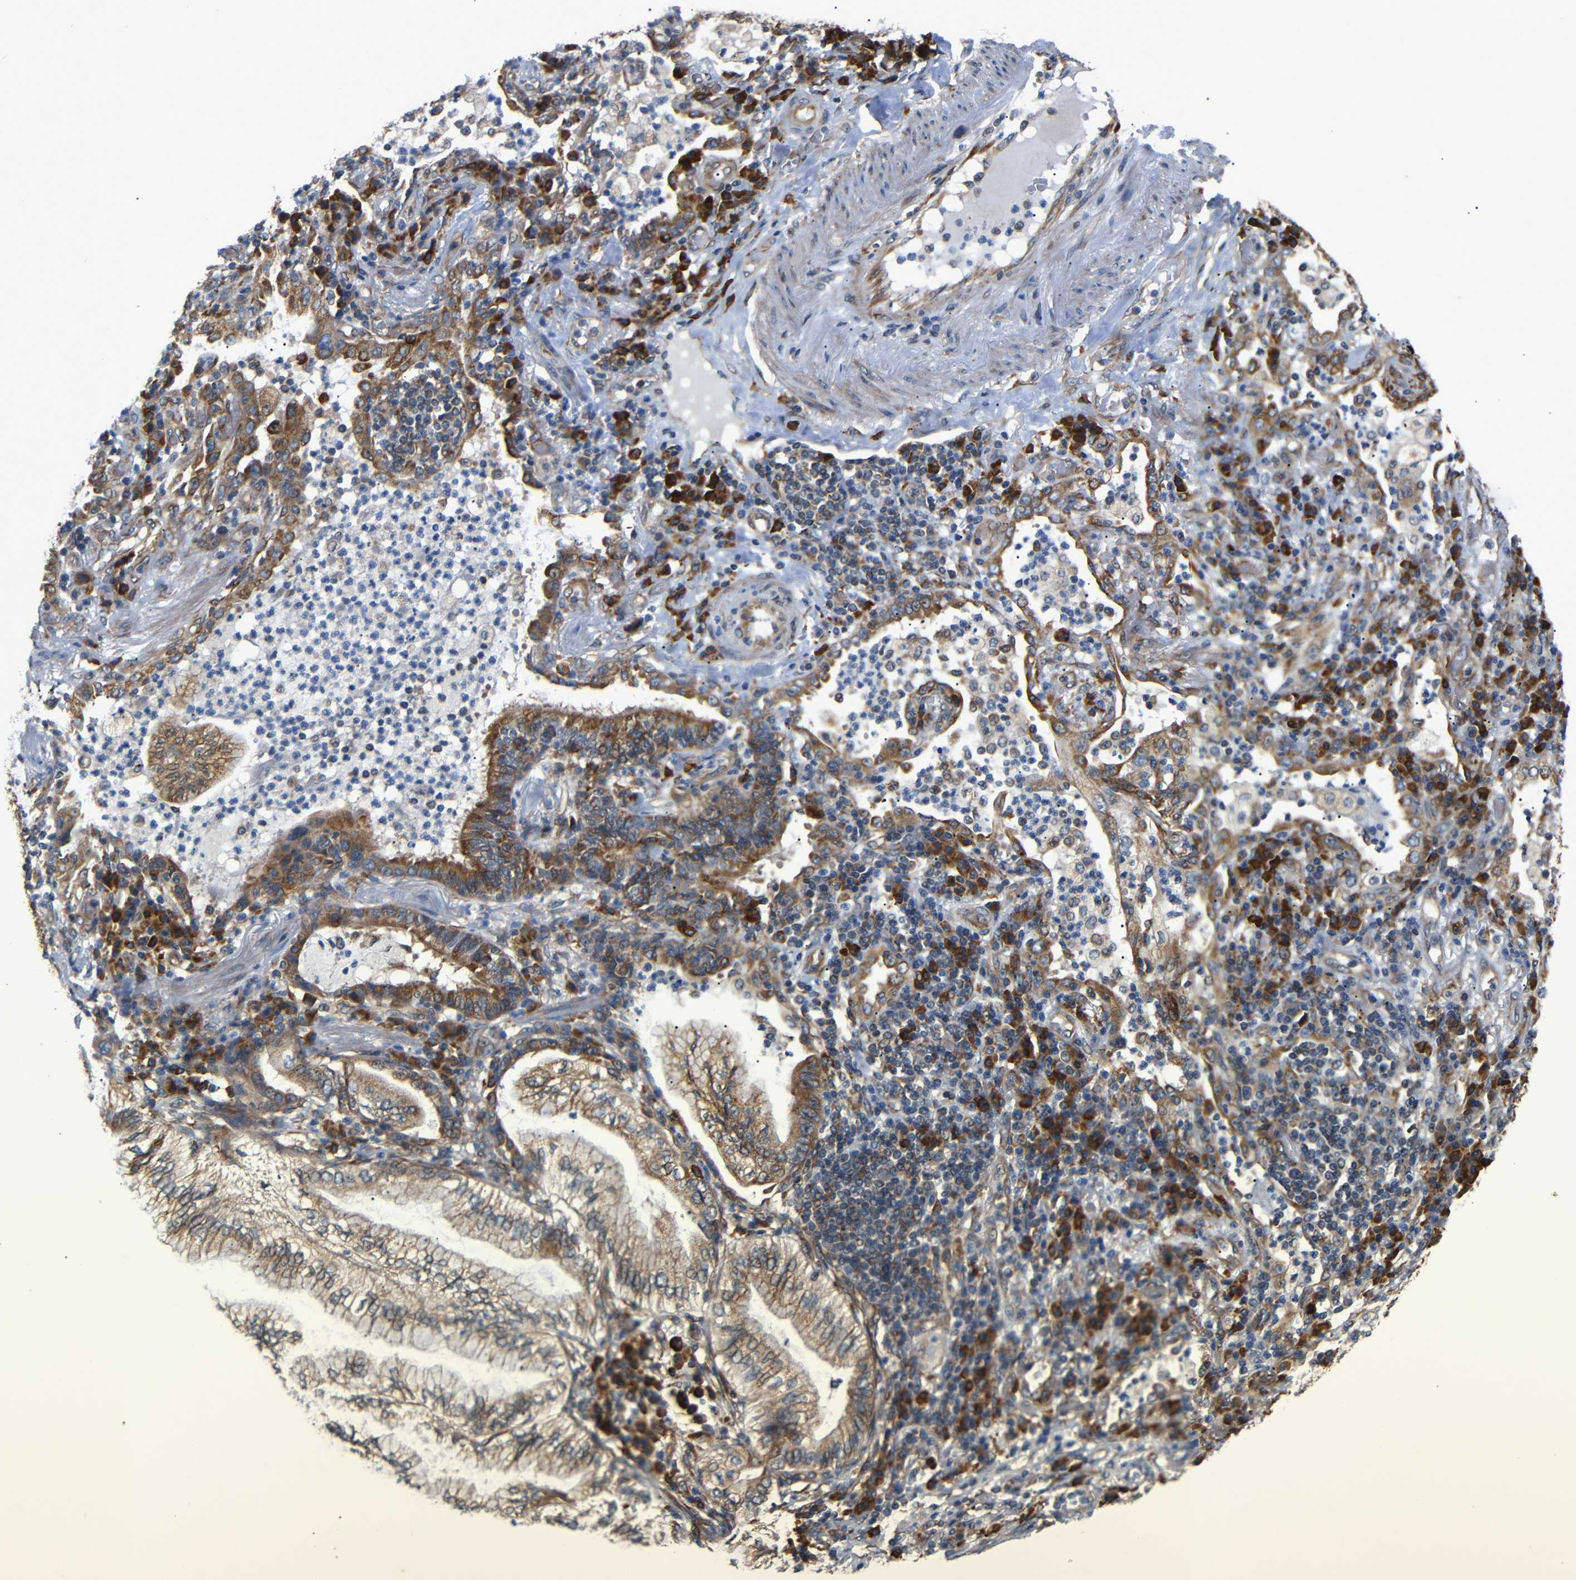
{"staining": {"intensity": "moderate", "quantity": ">75%", "location": "cytoplasmic/membranous"}, "tissue": "lung cancer", "cell_type": "Tumor cells", "image_type": "cancer", "snomed": [{"axis": "morphology", "description": "Normal tissue, NOS"}, {"axis": "morphology", "description": "Adenocarcinoma, NOS"}, {"axis": "topography", "description": "Bronchus"}, {"axis": "topography", "description": "Lung"}], "caption": "A micrograph of human lung cancer stained for a protein demonstrates moderate cytoplasmic/membranous brown staining in tumor cells.", "gene": "KANK4", "patient": {"sex": "female", "age": 70}}